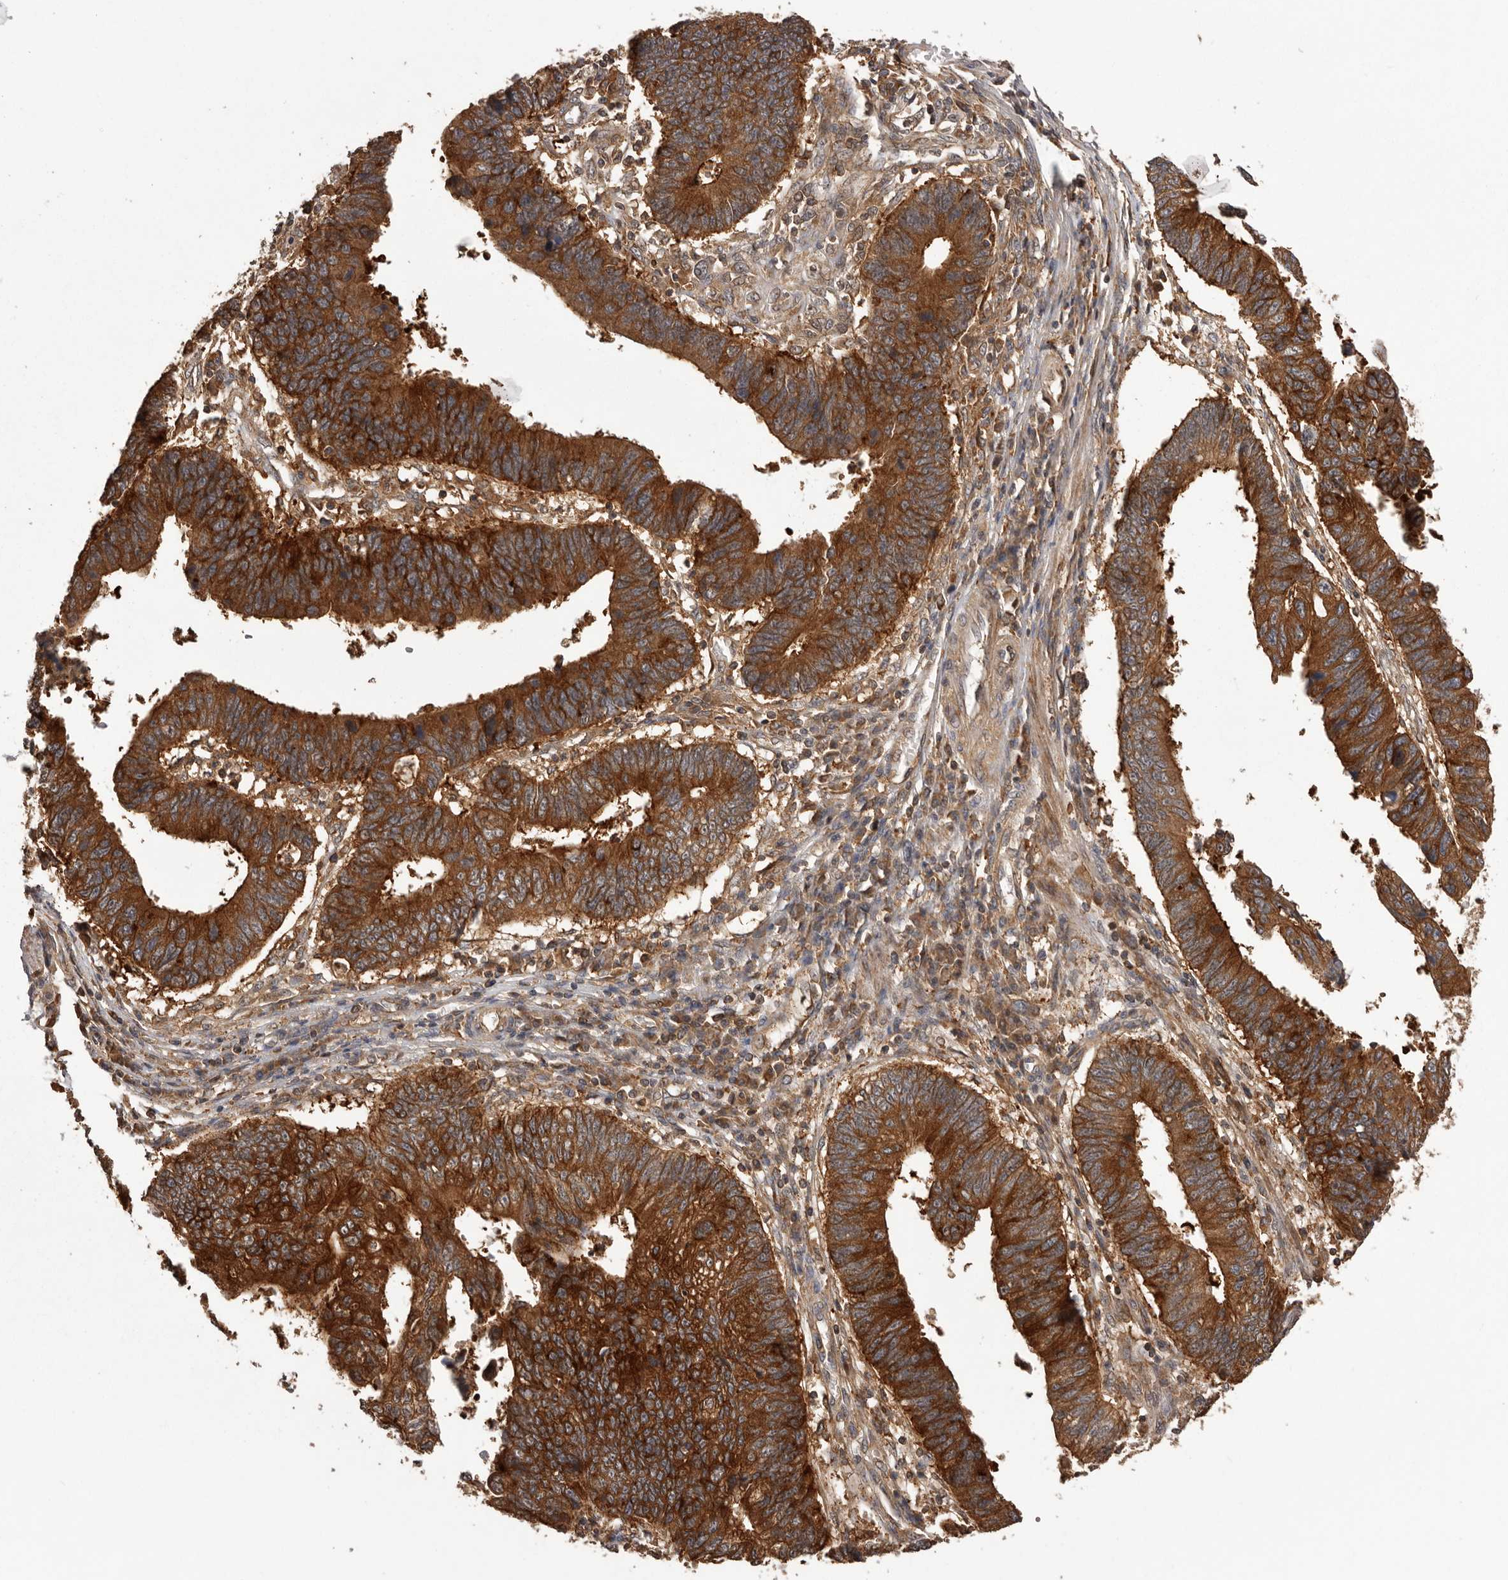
{"staining": {"intensity": "strong", "quantity": ">75%", "location": "cytoplasmic/membranous"}, "tissue": "stomach cancer", "cell_type": "Tumor cells", "image_type": "cancer", "snomed": [{"axis": "morphology", "description": "Adenocarcinoma, NOS"}, {"axis": "topography", "description": "Stomach"}], "caption": "An immunohistochemistry (IHC) micrograph of tumor tissue is shown. Protein staining in brown shows strong cytoplasmic/membranous positivity in adenocarcinoma (stomach) within tumor cells.", "gene": "SLC22A3", "patient": {"sex": "male", "age": 59}}